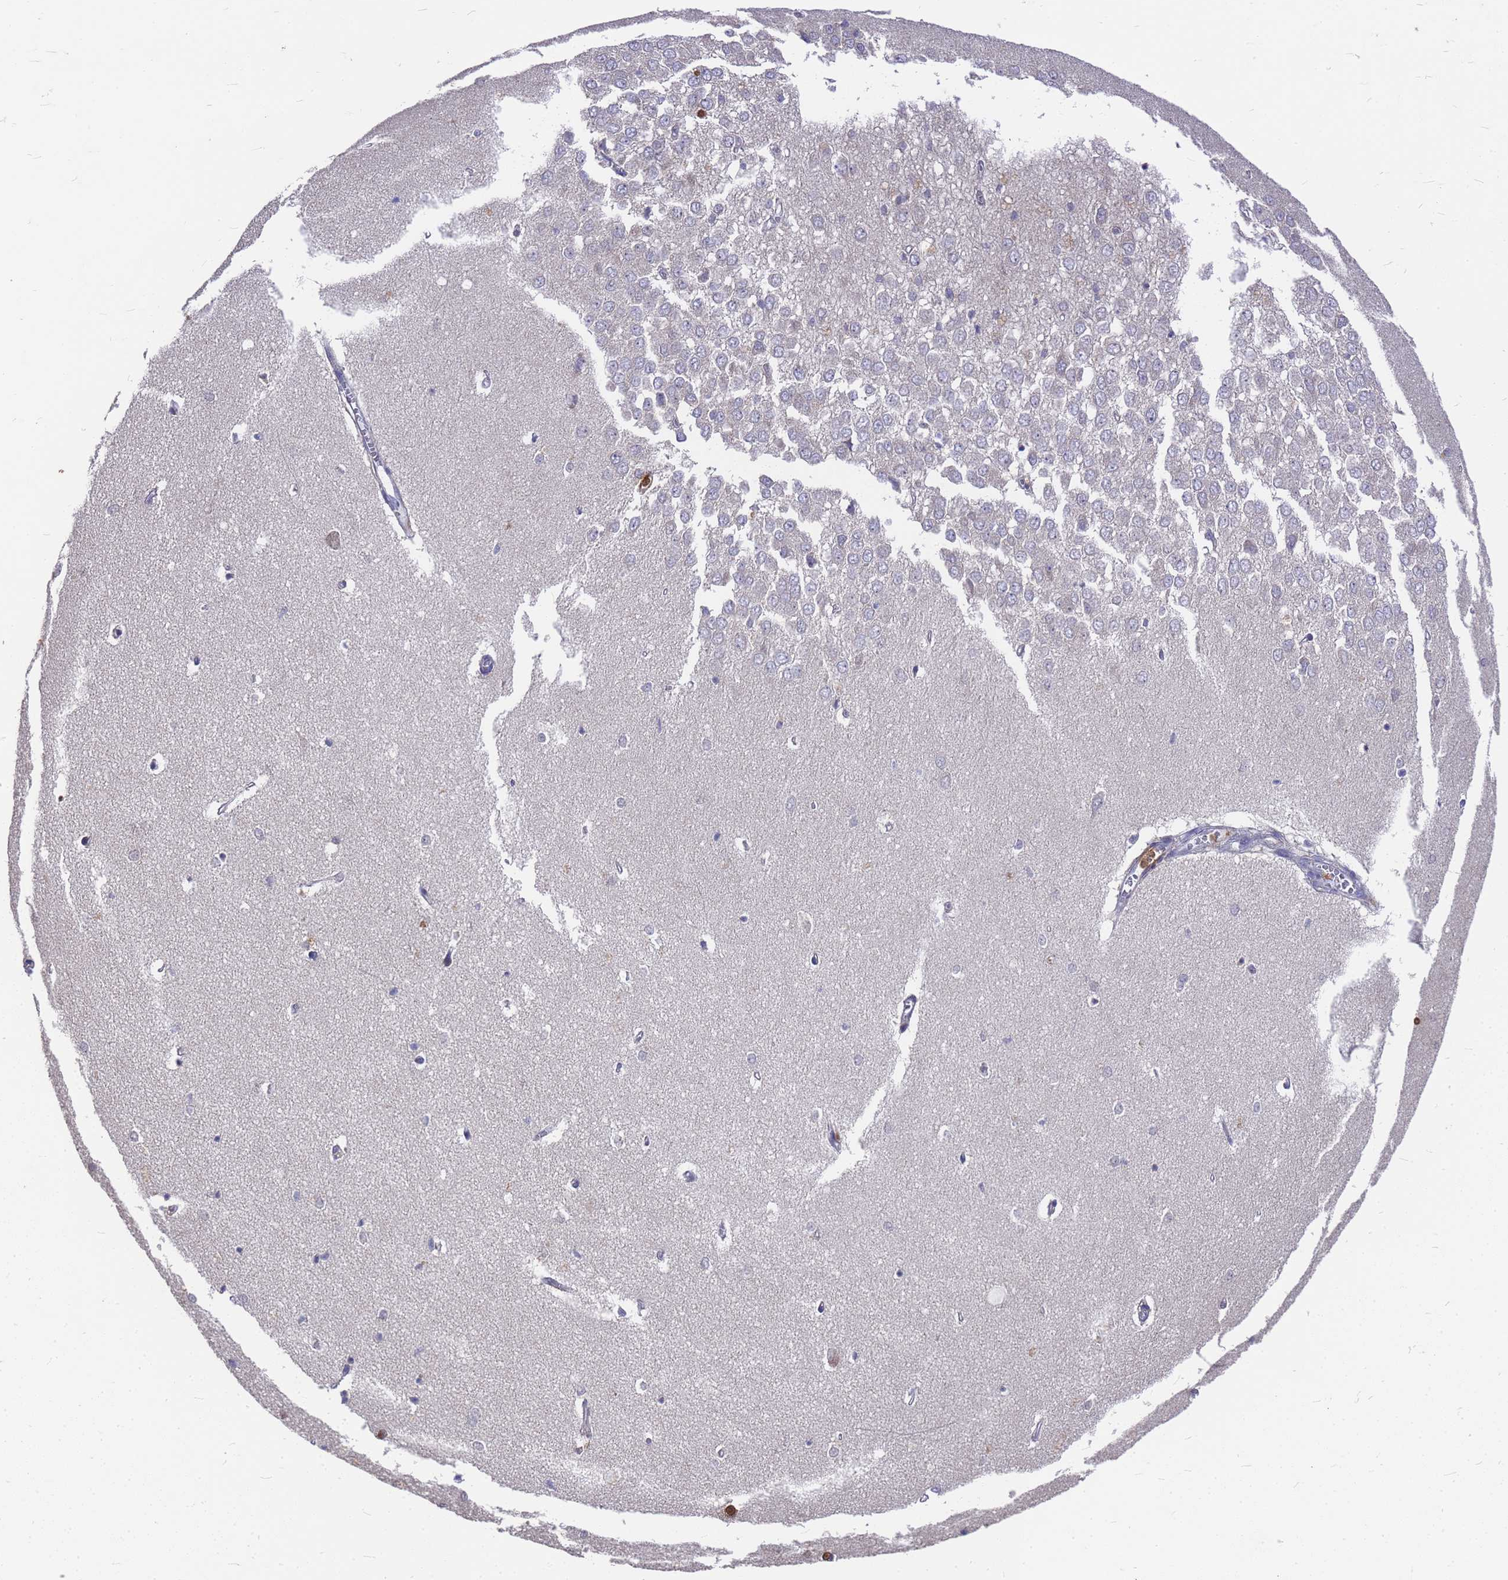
{"staining": {"intensity": "negative", "quantity": "none", "location": "none"}, "tissue": "hippocampus", "cell_type": "Glial cells", "image_type": "normal", "snomed": [{"axis": "morphology", "description": "Normal tissue, NOS"}, {"axis": "topography", "description": "Hippocampus"}], "caption": "A high-resolution histopathology image shows IHC staining of benign hippocampus, which exhibits no significant staining in glial cells. (DAB immunohistochemistry (IHC) visualized using brightfield microscopy, high magnification).", "gene": "ZNF717", "patient": {"sex": "female", "age": 64}}